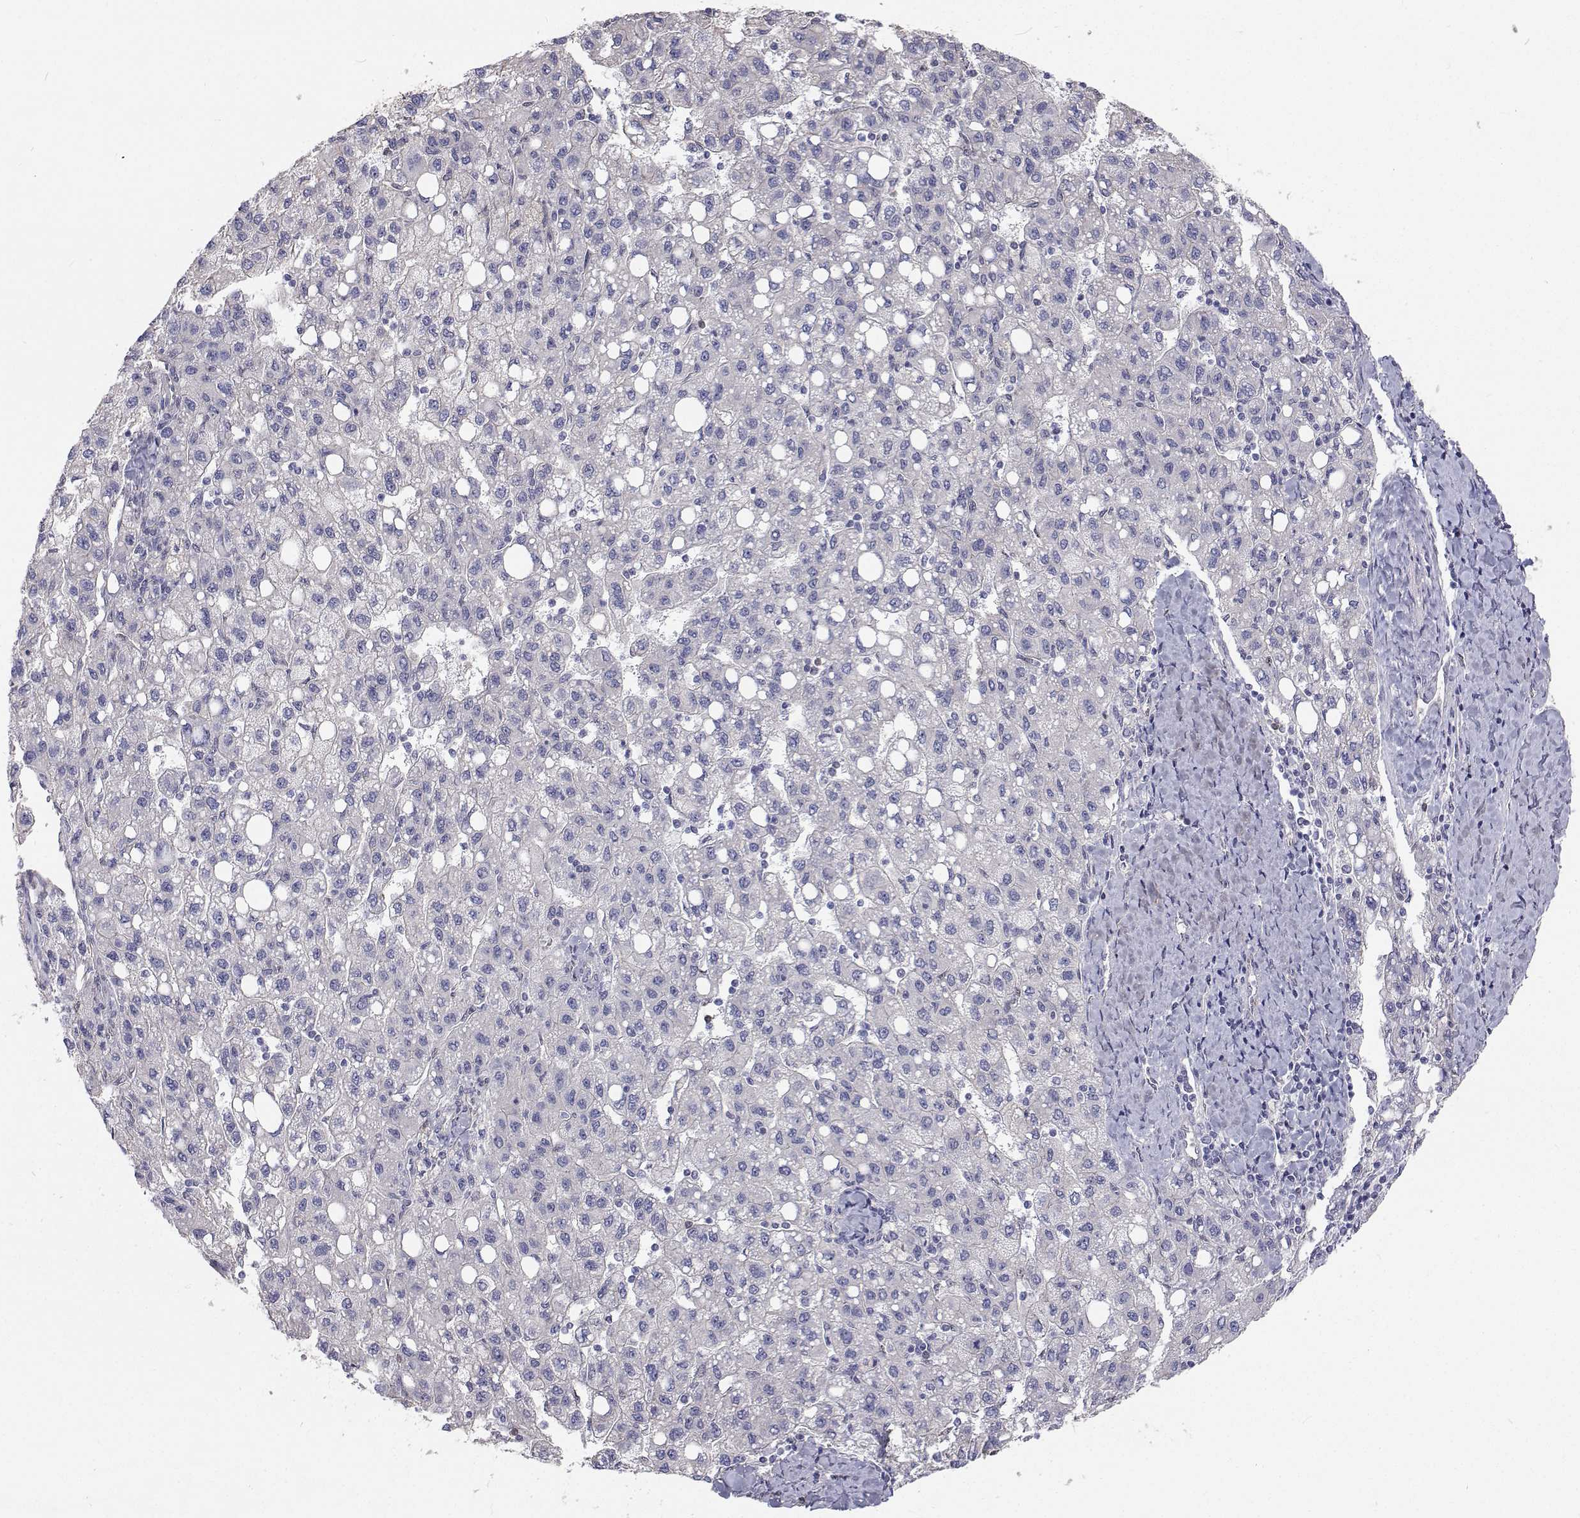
{"staining": {"intensity": "negative", "quantity": "none", "location": "none"}, "tissue": "liver cancer", "cell_type": "Tumor cells", "image_type": "cancer", "snomed": [{"axis": "morphology", "description": "Carcinoma, Hepatocellular, NOS"}, {"axis": "topography", "description": "Liver"}], "caption": "This is an IHC micrograph of human liver hepatocellular carcinoma. There is no expression in tumor cells.", "gene": "GSDMA", "patient": {"sex": "female", "age": 82}}